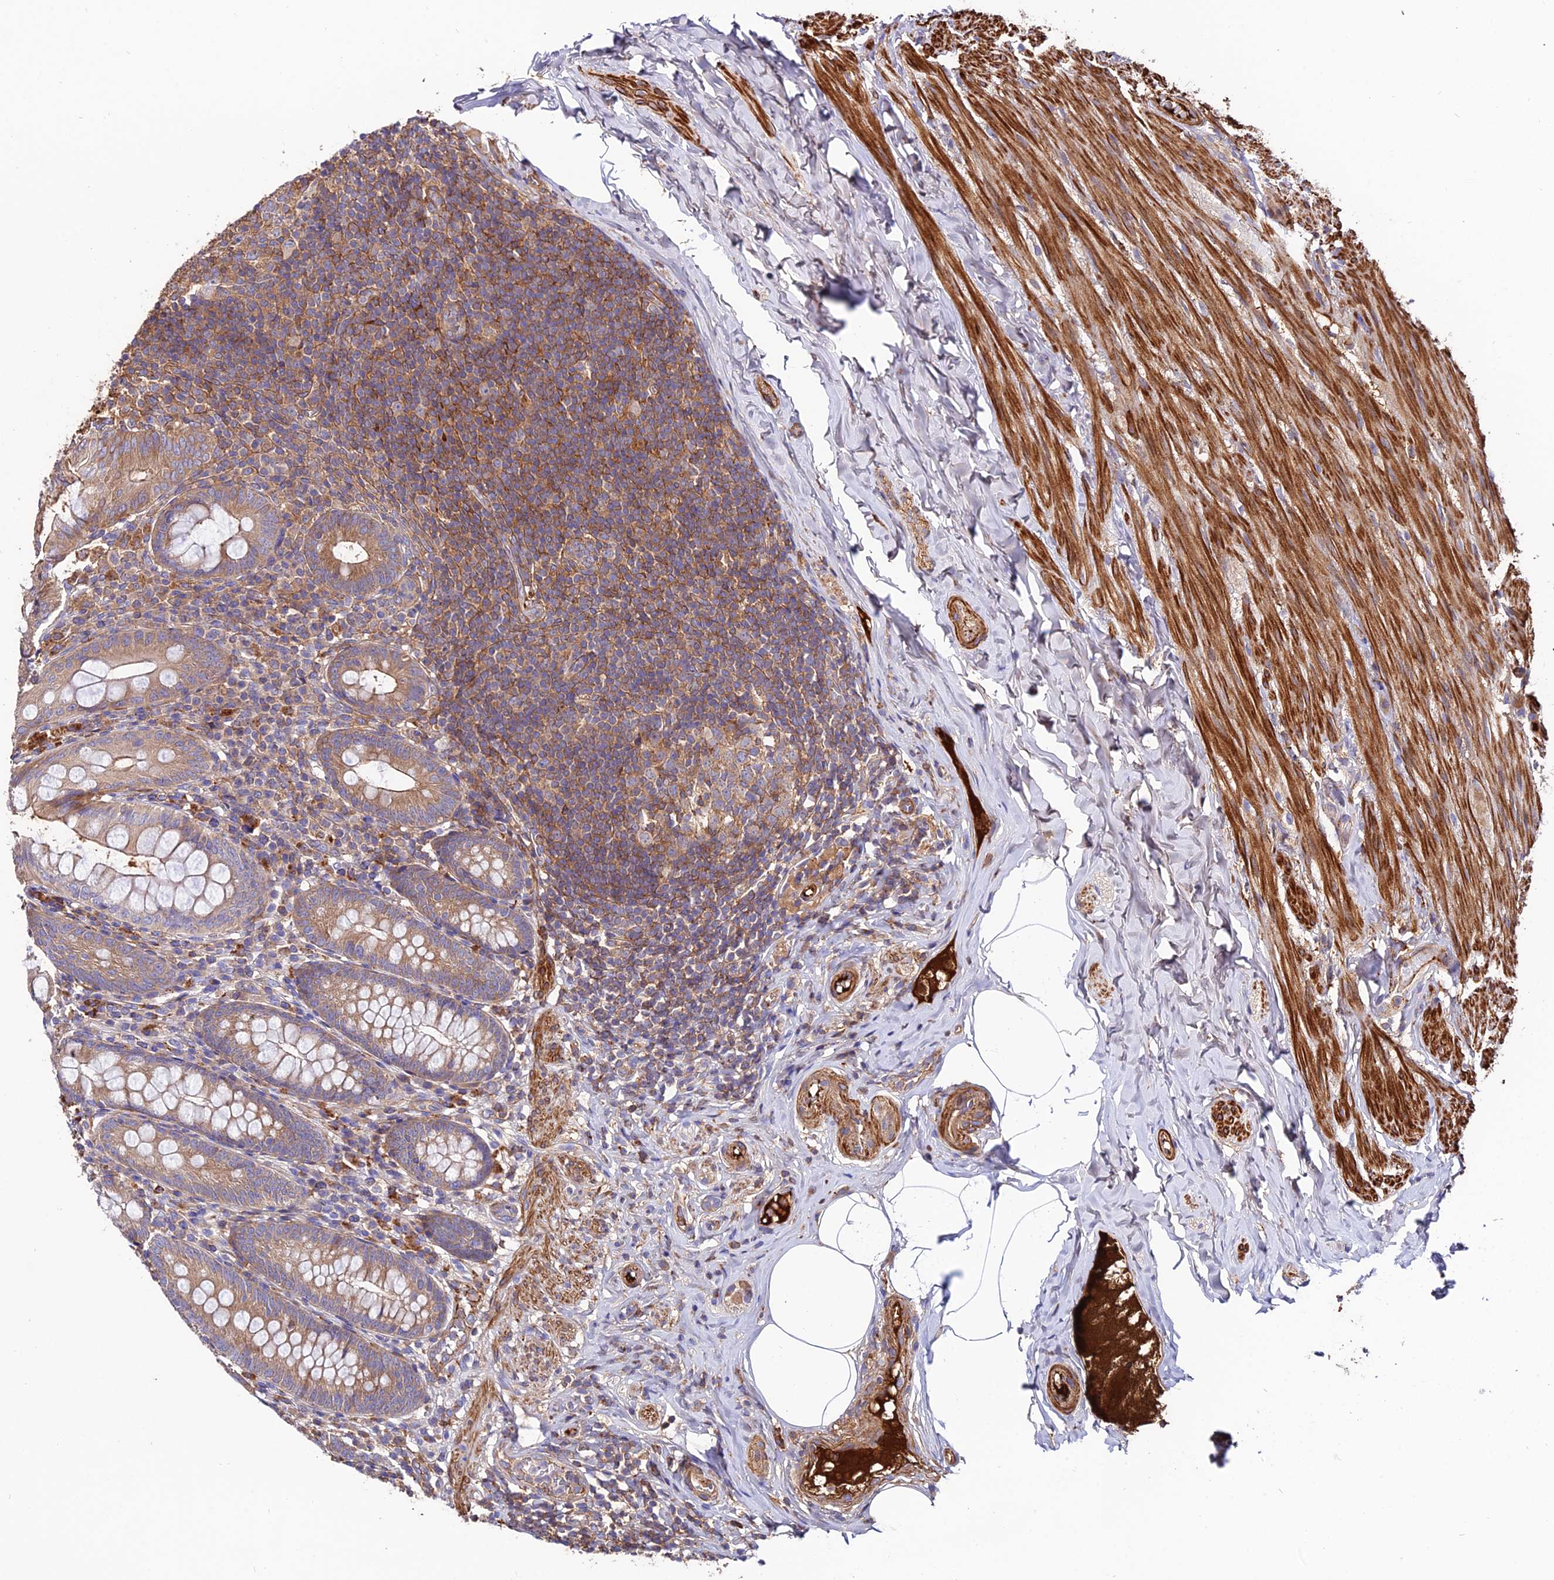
{"staining": {"intensity": "moderate", "quantity": ">75%", "location": "cytoplasmic/membranous"}, "tissue": "appendix", "cell_type": "Glandular cells", "image_type": "normal", "snomed": [{"axis": "morphology", "description": "Normal tissue, NOS"}, {"axis": "topography", "description": "Appendix"}], "caption": "Normal appendix displays moderate cytoplasmic/membranous staining in about >75% of glandular cells, visualized by immunohistochemistry. The protein of interest is shown in brown color, while the nuclei are stained blue.", "gene": "PYM1", "patient": {"sex": "male", "age": 55}}